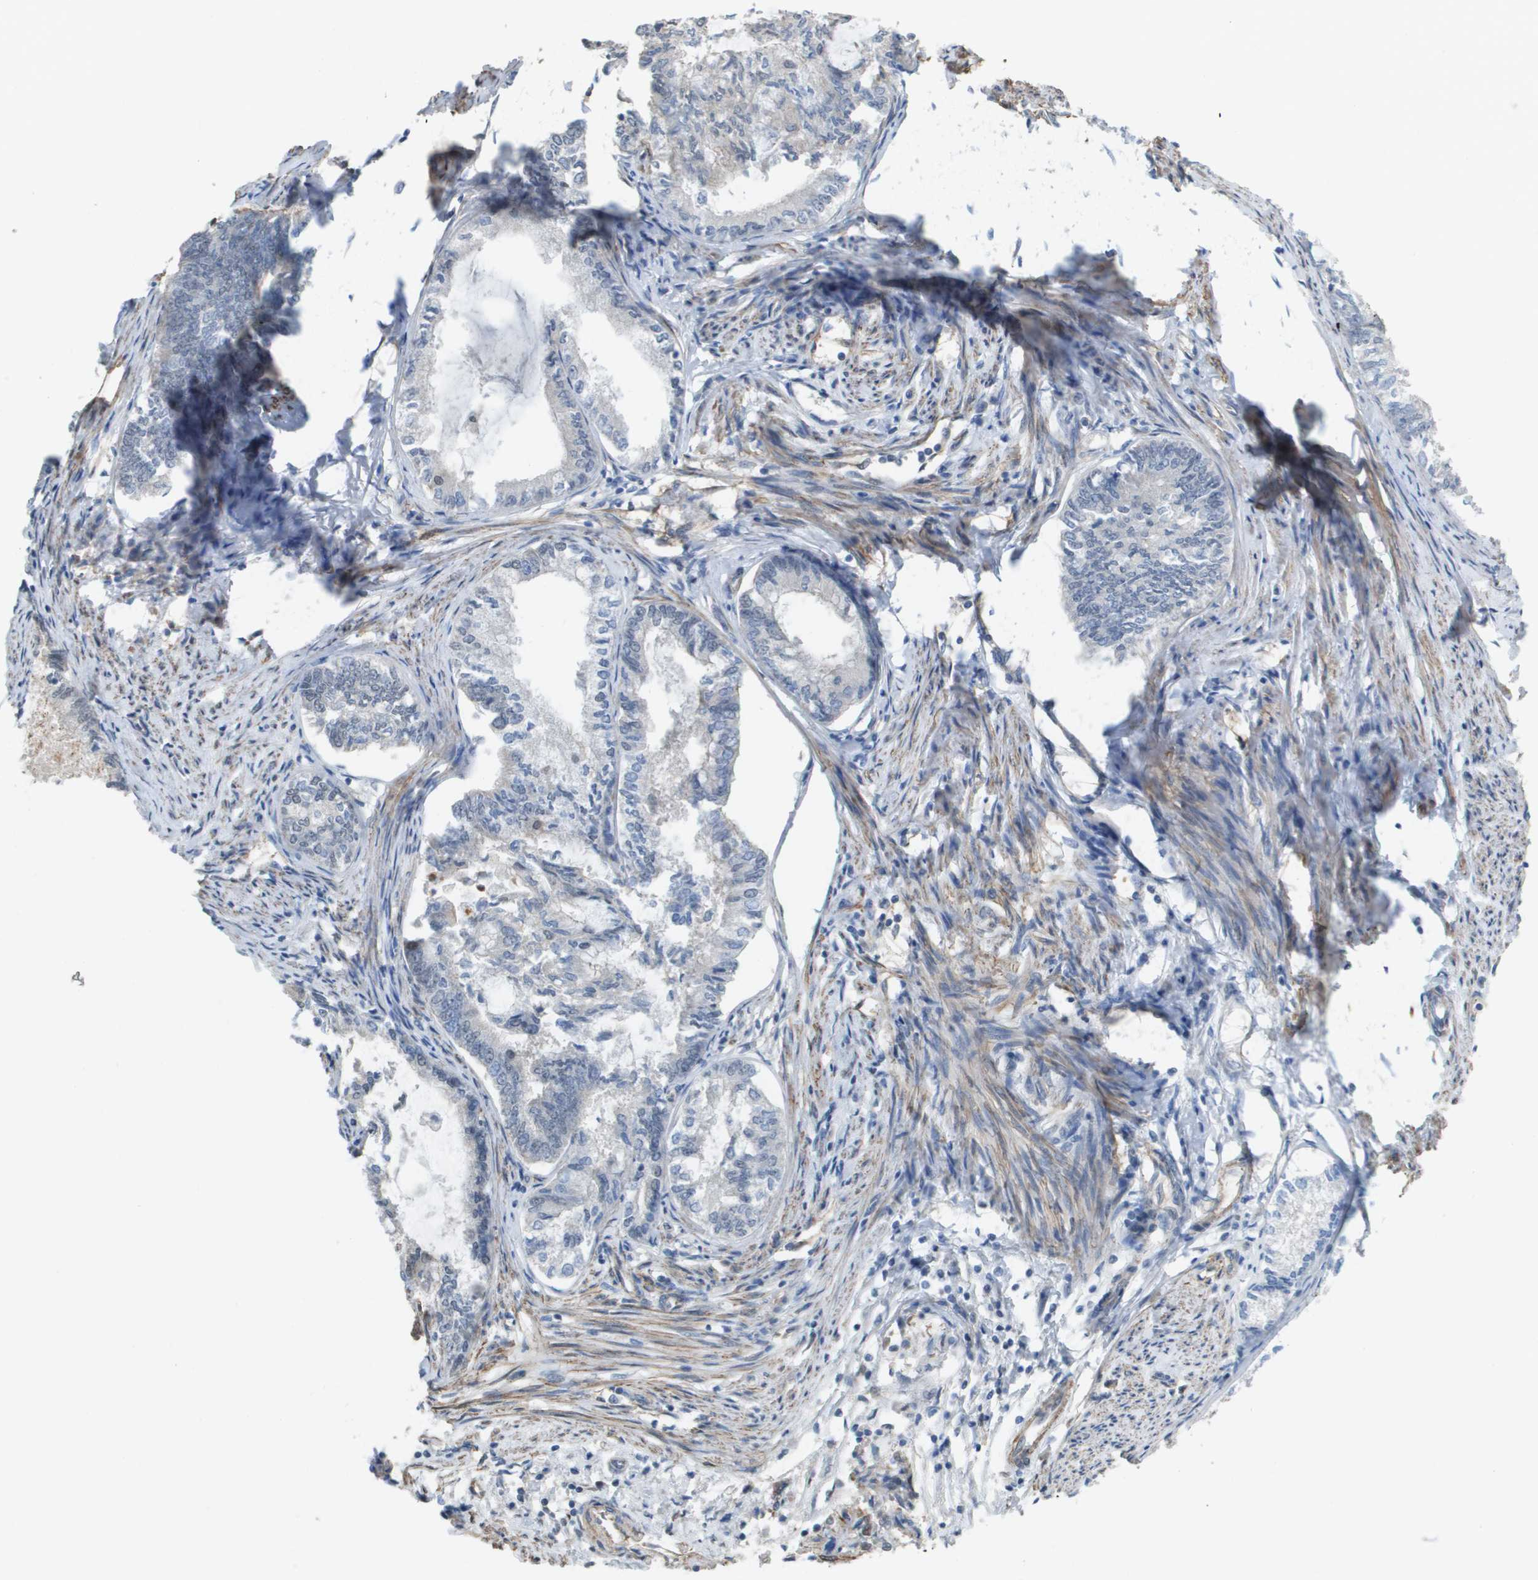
{"staining": {"intensity": "weak", "quantity": "<25%", "location": "nuclear"}, "tissue": "endometrial cancer", "cell_type": "Tumor cells", "image_type": "cancer", "snomed": [{"axis": "morphology", "description": "Adenocarcinoma, NOS"}, {"axis": "topography", "description": "Endometrium"}], "caption": "Endometrial adenocarcinoma was stained to show a protein in brown. There is no significant staining in tumor cells.", "gene": "RNF112", "patient": {"sex": "female", "age": 86}}